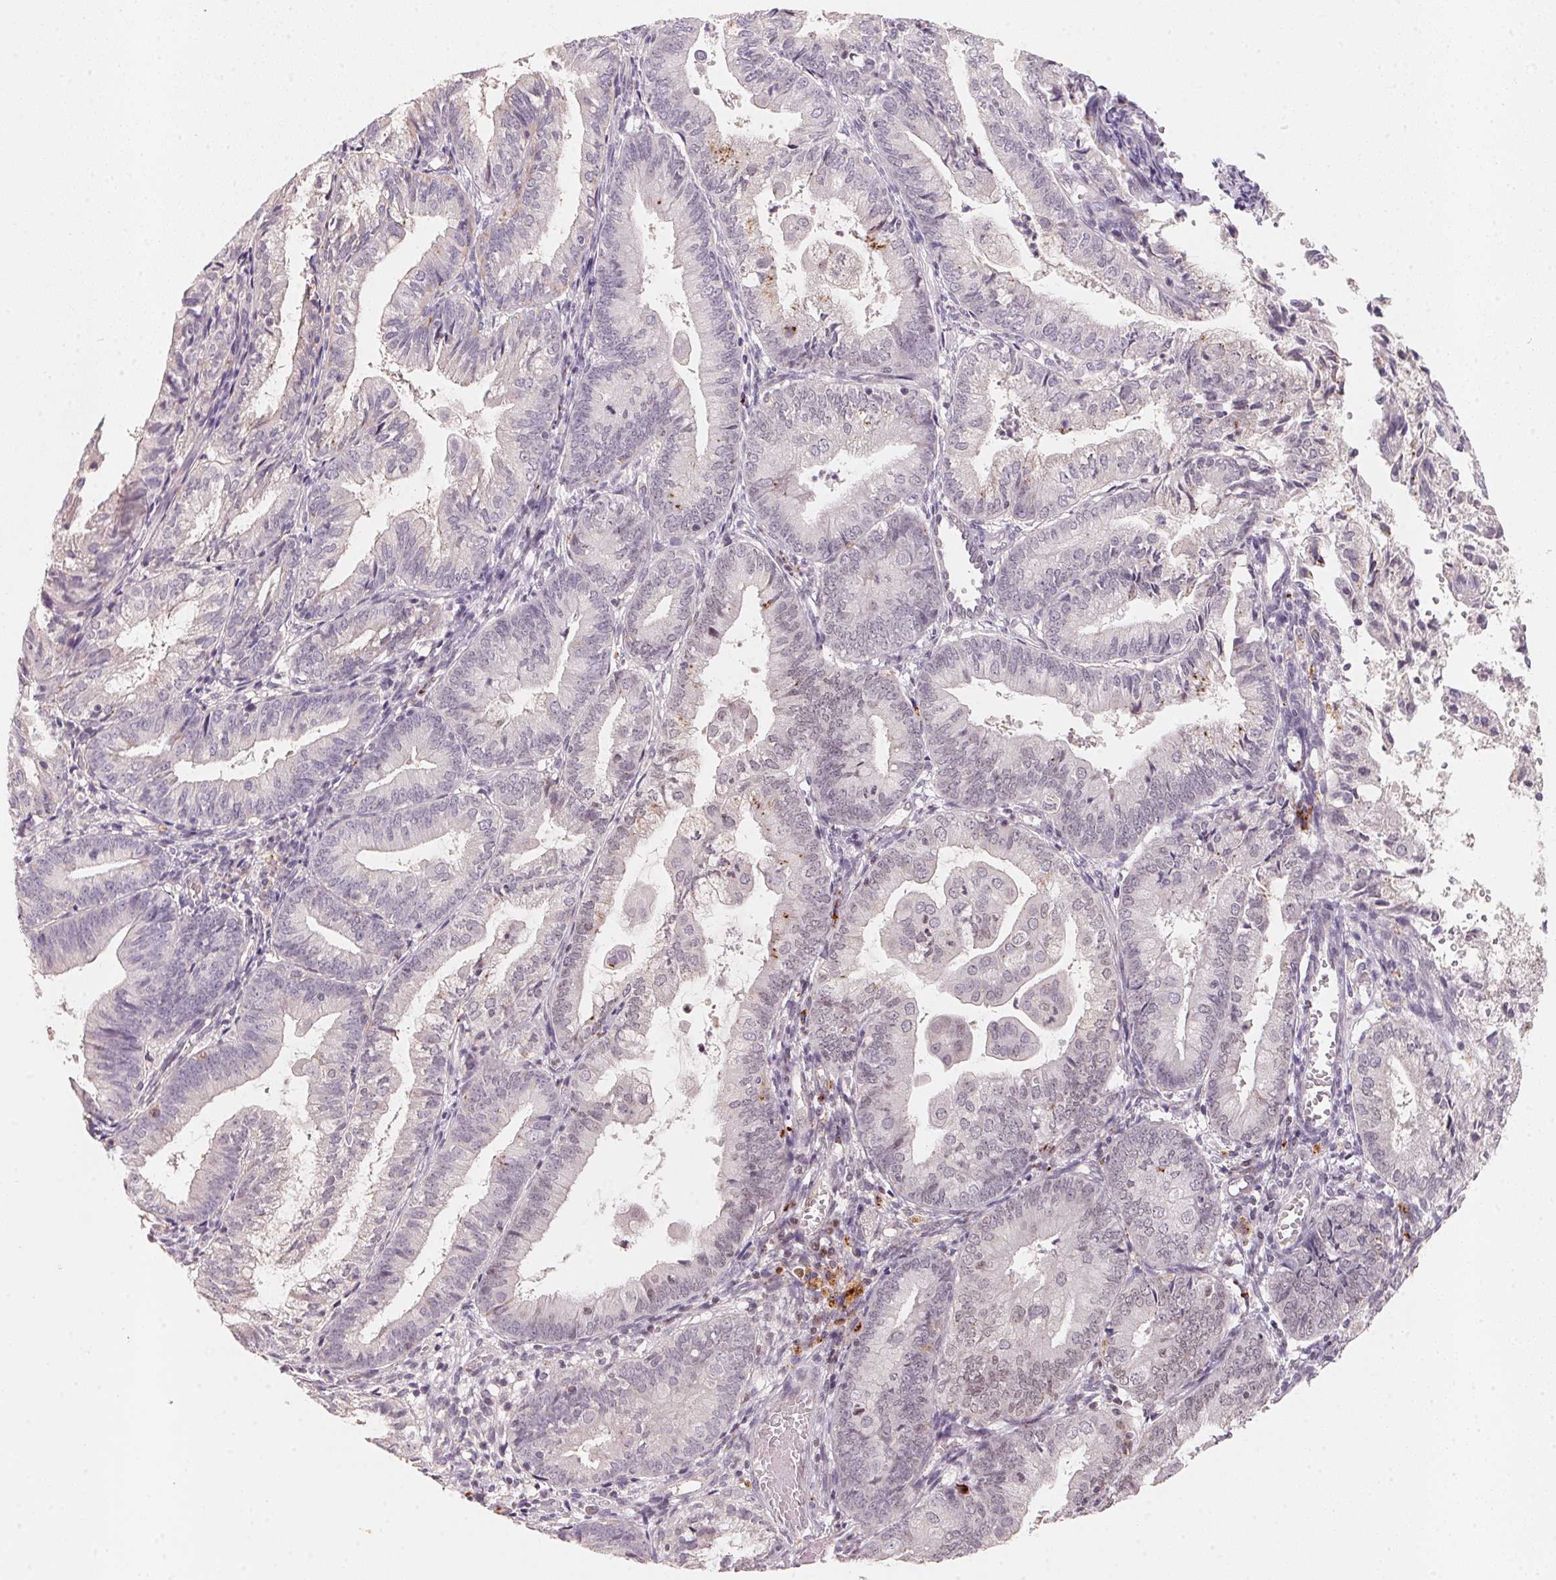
{"staining": {"intensity": "moderate", "quantity": "25%-75%", "location": "cytoplasmic/membranous"}, "tissue": "endometrial cancer", "cell_type": "Tumor cells", "image_type": "cancer", "snomed": [{"axis": "morphology", "description": "Adenocarcinoma, NOS"}, {"axis": "topography", "description": "Endometrium"}], "caption": "Protein staining of endometrial cancer tissue reveals moderate cytoplasmic/membranous staining in about 25%-75% of tumor cells.", "gene": "TREH", "patient": {"sex": "female", "age": 55}}